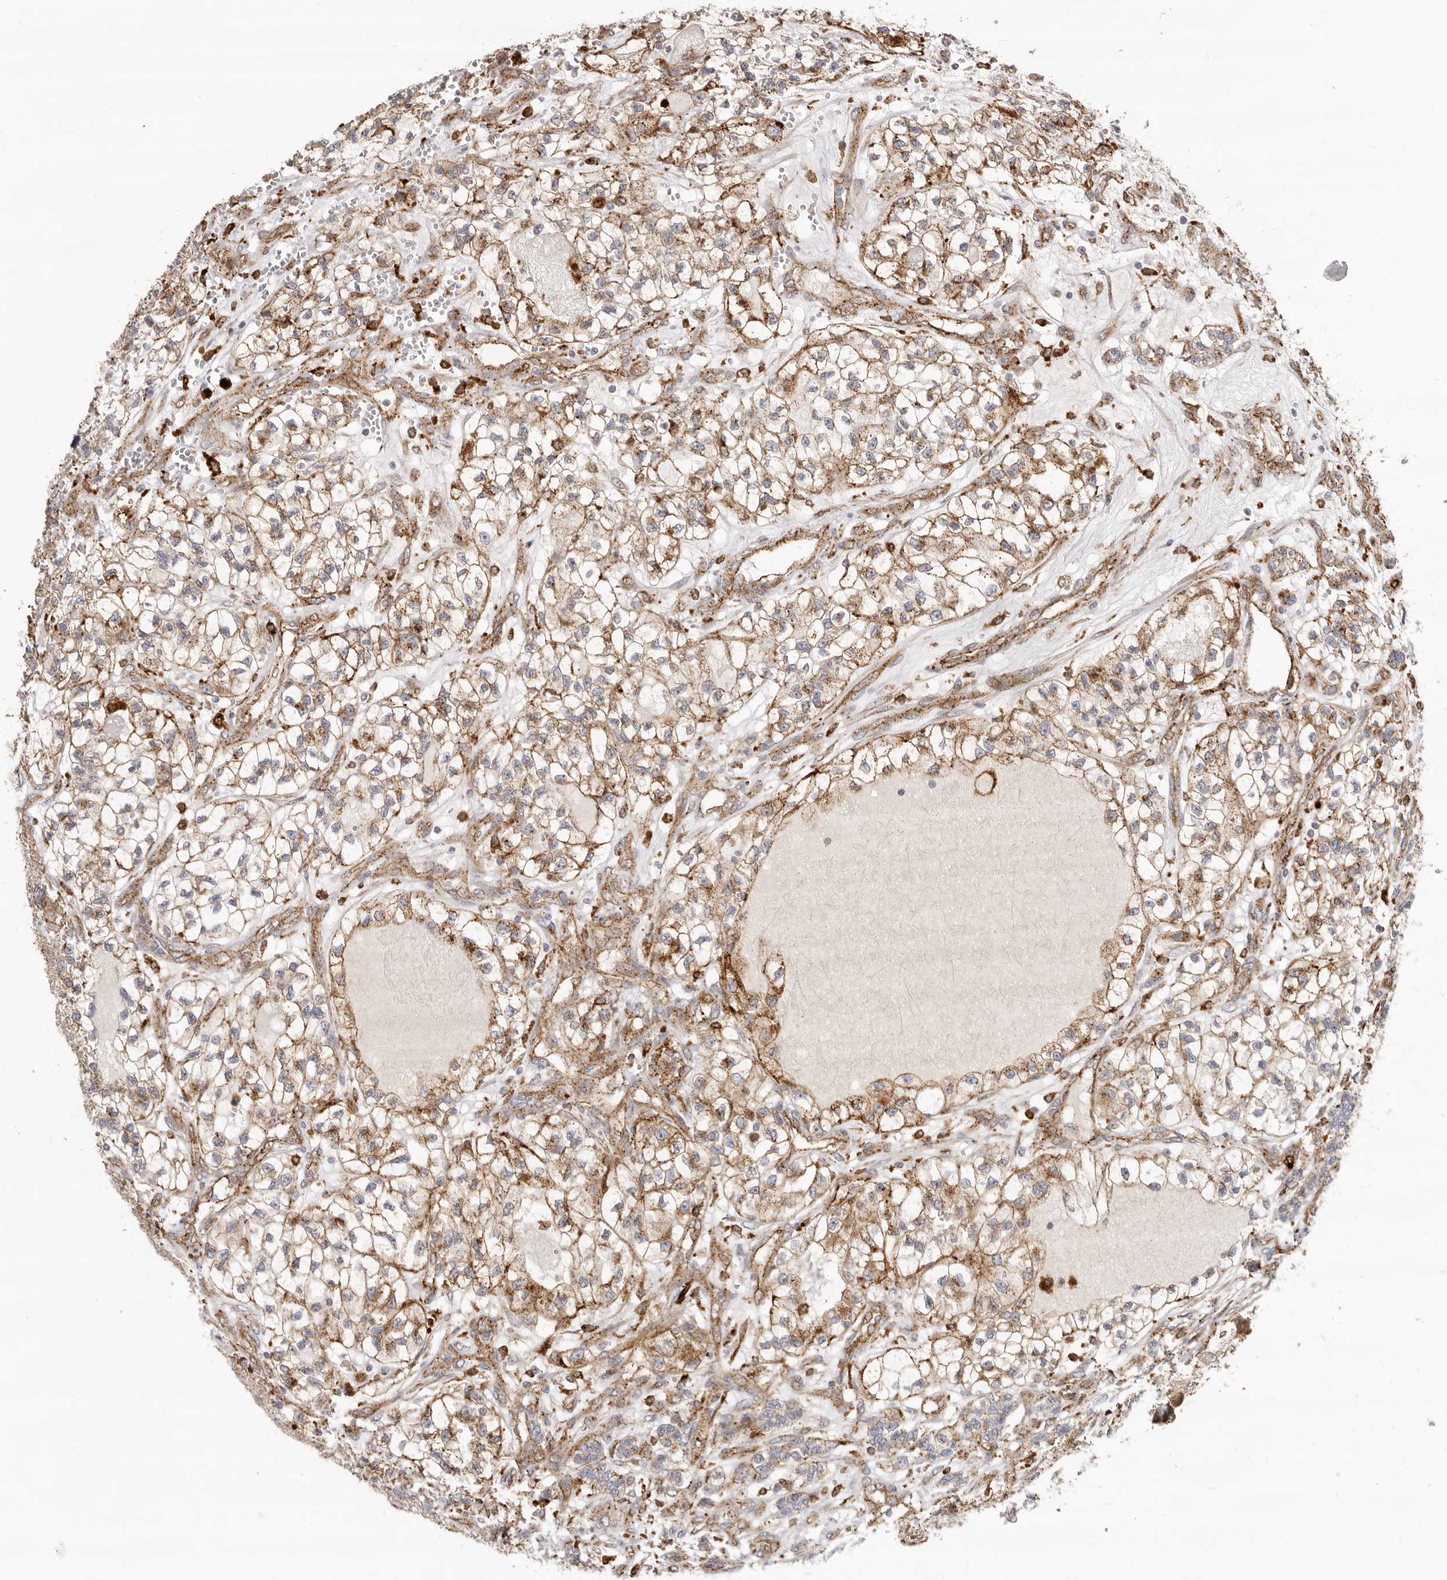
{"staining": {"intensity": "moderate", "quantity": ">75%", "location": "cytoplasmic/membranous"}, "tissue": "renal cancer", "cell_type": "Tumor cells", "image_type": "cancer", "snomed": [{"axis": "morphology", "description": "Adenocarcinoma, NOS"}, {"axis": "topography", "description": "Kidney"}], "caption": "This is an image of IHC staining of renal adenocarcinoma, which shows moderate staining in the cytoplasmic/membranous of tumor cells.", "gene": "GRN", "patient": {"sex": "female", "age": 57}}